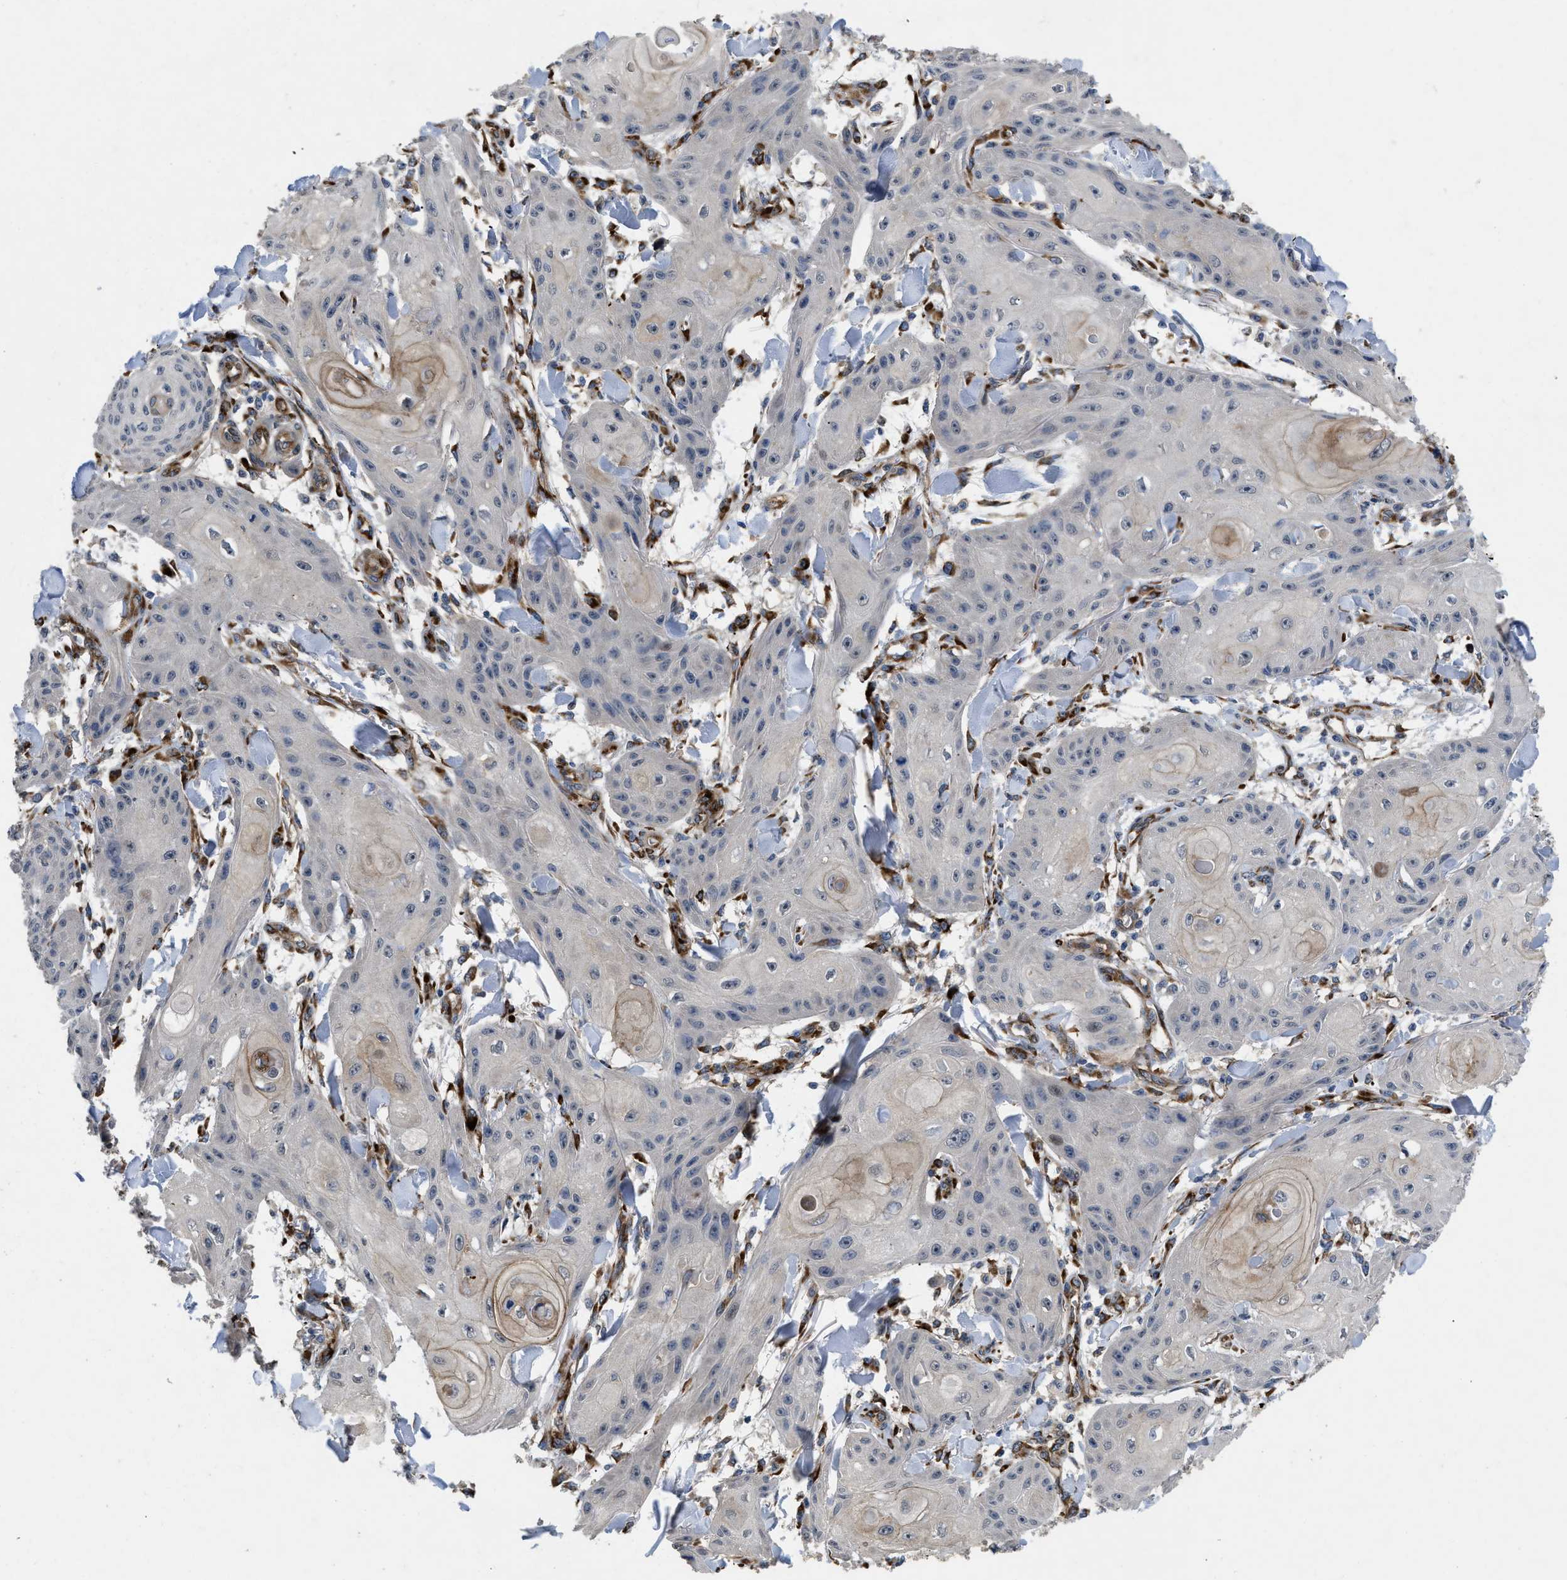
{"staining": {"intensity": "weak", "quantity": "<25%", "location": "cytoplasmic/membranous"}, "tissue": "skin cancer", "cell_type": "Tumor cells", "image_type": "cancer", "snomed": [{"axis": "morphology", "description": "Squamous cell carcinoma, NOS"}, {"axis": "topography", "description": "Skin"}], "caption": "Immunohistochemistry of human skin cancer (squamous cell carcinoma) reveals no expression in tumor cells. (Brightfield microscopy of DAB (3,3'-diaminobenzidine) IHC at high magnification).", "gene": "HSPA12B", "patient": {"sex": "male", "age": 74}}